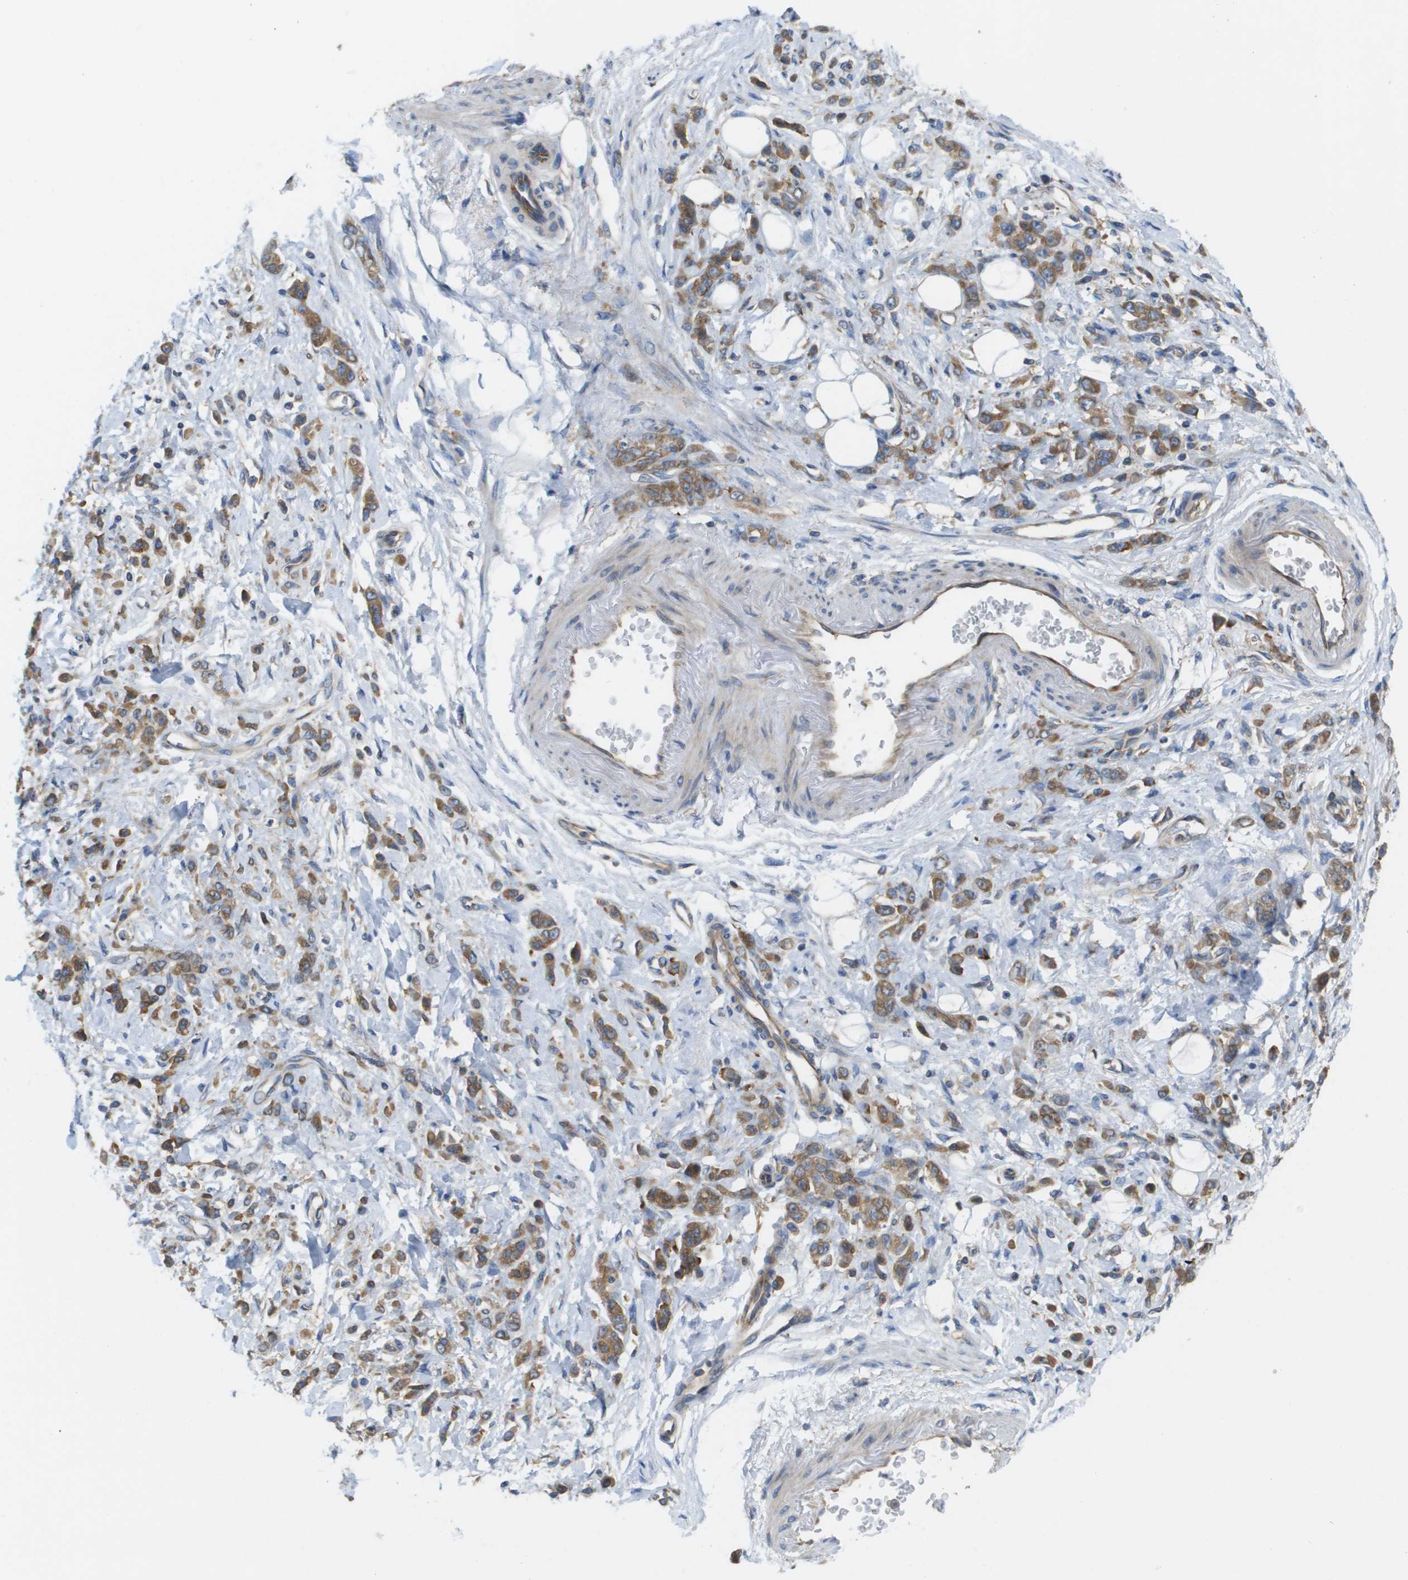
{"staining": {"intensity": "moderate", "quantity": ">75%", "location": "cytoplasmic/membranous"}, "tissue": "stomach cancer", "cell_type": "Tumor cells", "image_type": "cancer", "snomed": [{"axis": "morphology", "description": "Normal tissue, NOS"}, {"axis": "morphology", "description": "Adenocarcinoma, NOS"}, {"axis": "topography", "description": "Stomach"}], "caption": "A medium amount of moderate cytoplasmic/membranous positivity is appreciated in approximately >75% of tumor cells in adenocarcinoma (stomach) tissue.", "gene": "EIF4G2", "patient": {"sex": "male", "age": 82}}